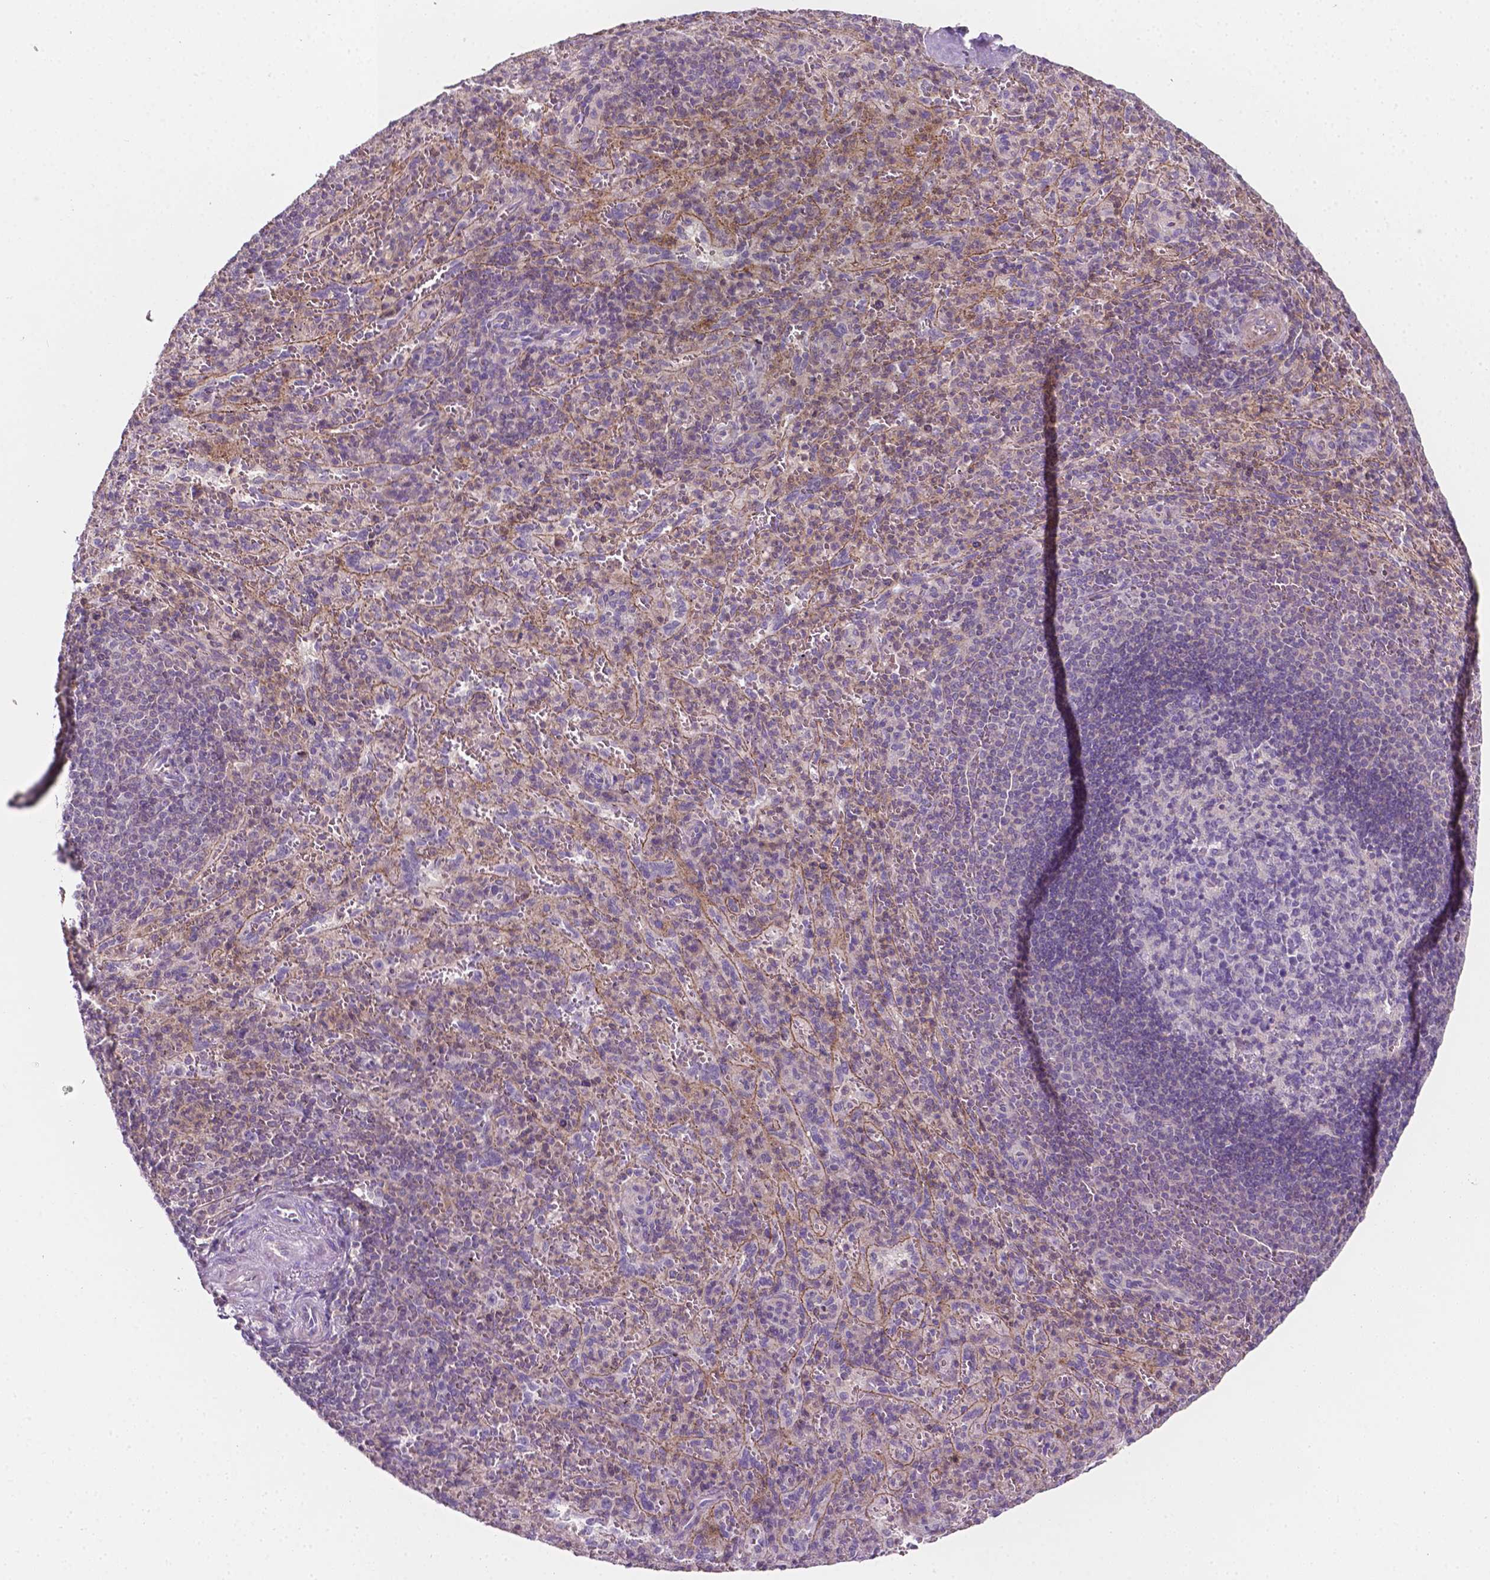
{"staining": {"intensity": "negative", "quantity": "none", "location": "none"}, "tissue": "spleen", "cell_type": "Cells in red pulp", "image_type": "normal", "snomed": [{"axis": "morphology", "description": "Normal tissue, NOS"}, {"axis": "topography", "description": "Spleen"}], "caption": "Immunohistochemistry (IHC) image of unremarkable spleen stained for a protein (brown), which reveals no expression in cells in red pulp. (DAB immunohistochemistry (IHC) visualized using brightfield microscopy, high magnification).", "gene": "EGFR", "patient": {"sex": "male", "age": 57}}